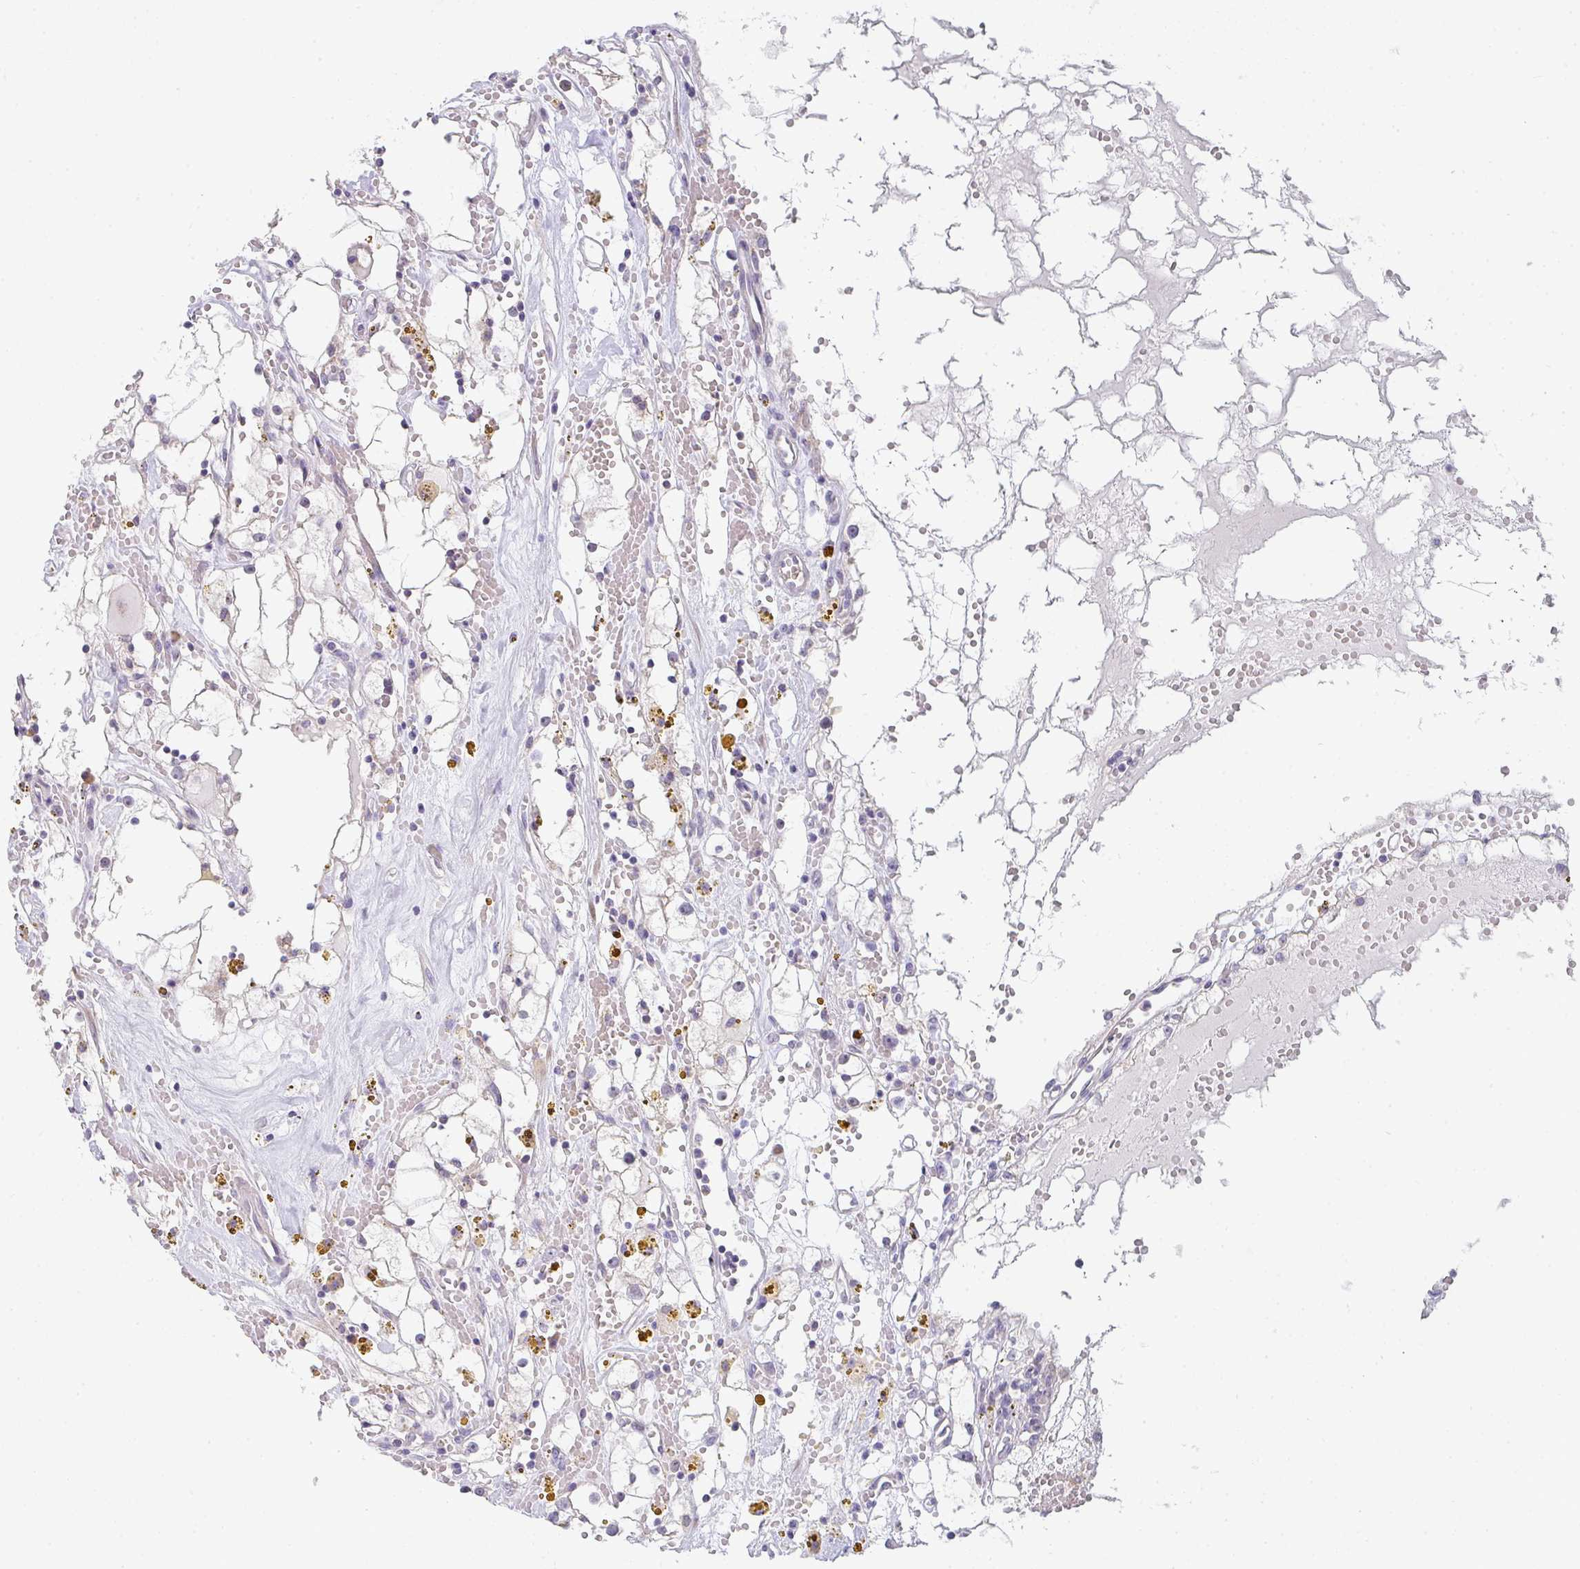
{"staining": {"intensity": "negative", "quantity": "none", "location": "none"}, "tissue": "renal cancer", "cell_type": "Tumor cells", "image_type": "cancer", "snomed": [{"axis": "morphology", "description": "Adenocarcinoma, NOS"}, {"axis": "topography", "description": "Kidney"}], "caption": "Histopathology image shows no protein staining in tumor cells of renal adenocarcinoma tissue.", "gene": "CACNA1S", "patient": {"sex": "male", "age": 56}}